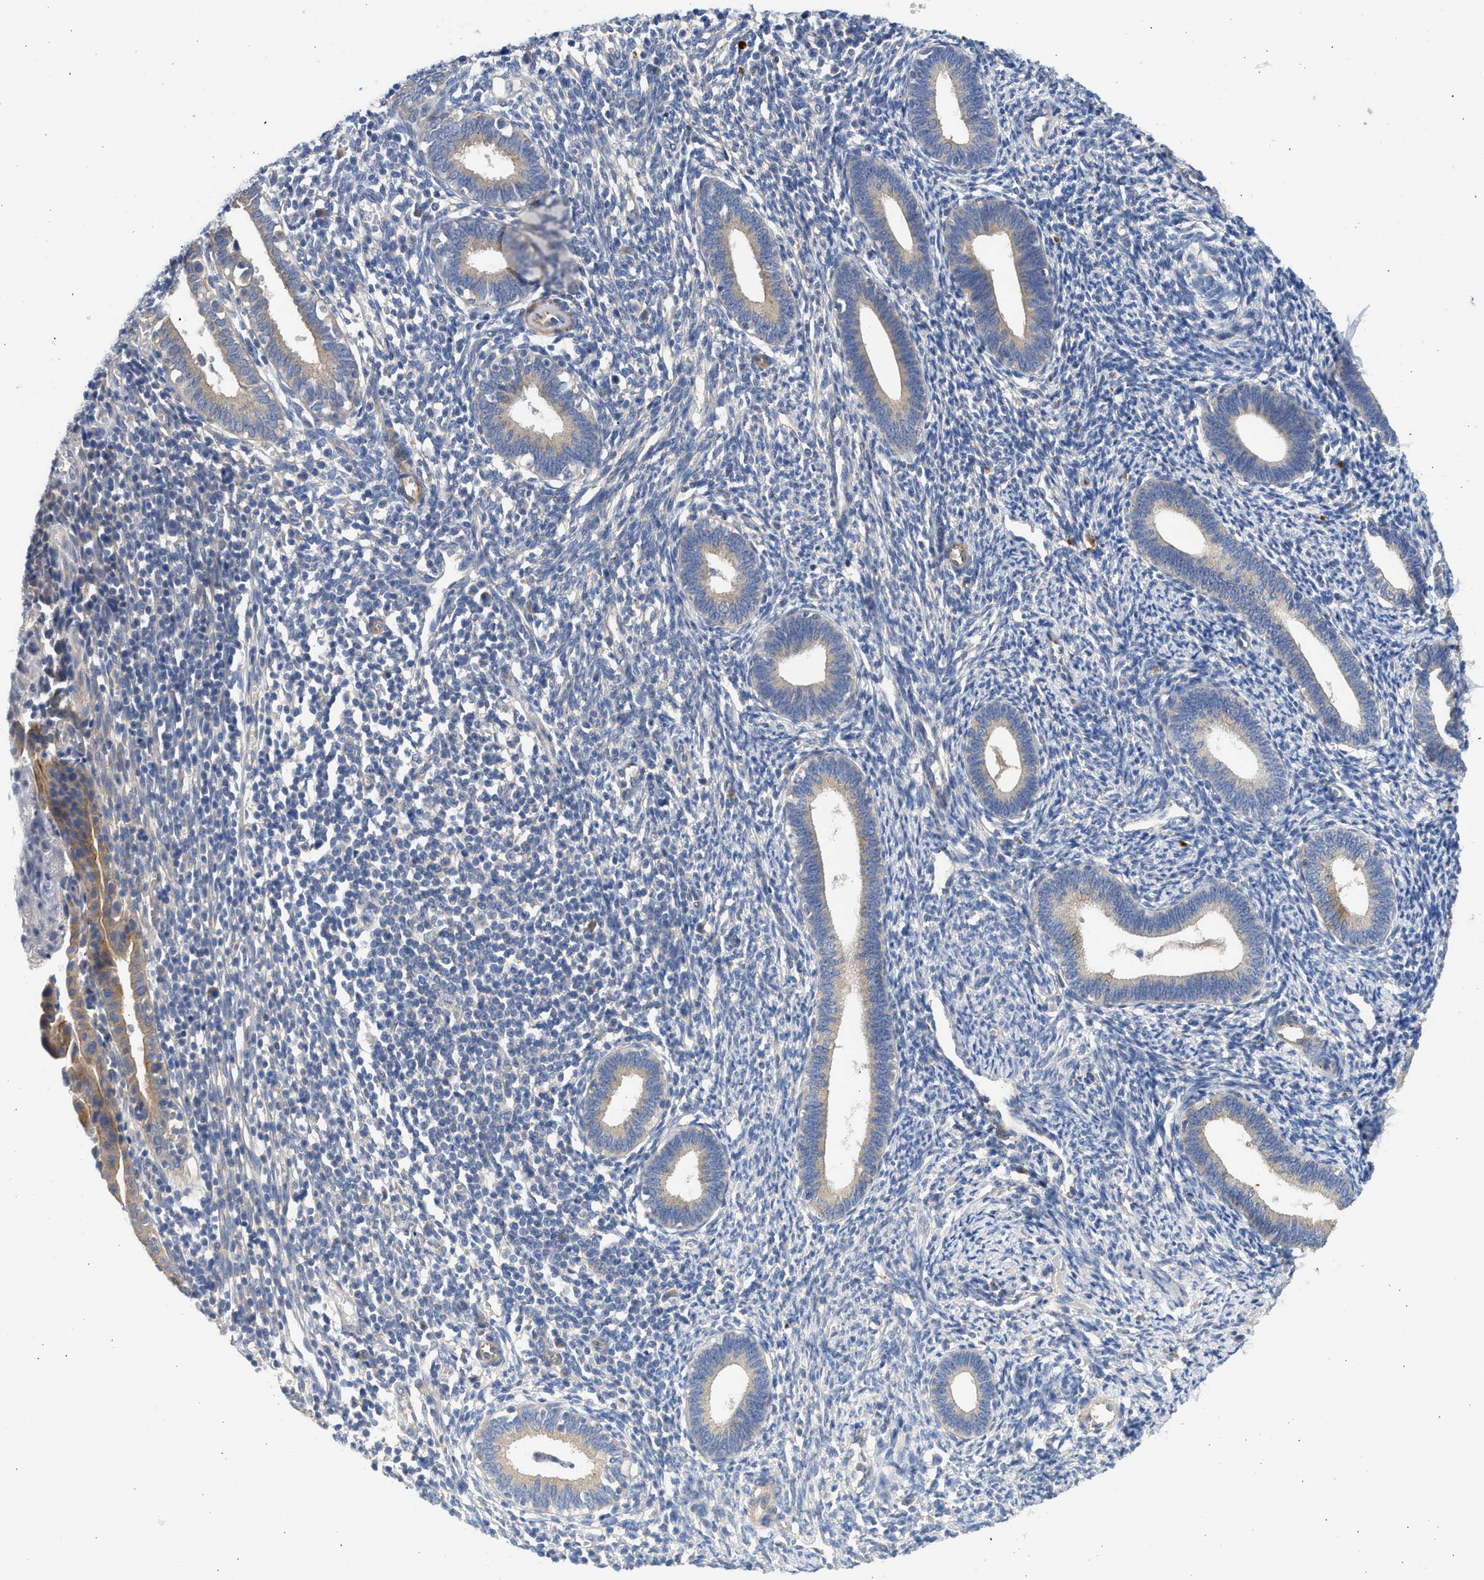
{"staining": {"intensity": "negative", "quantity": "none", "location": "none"}, "tissue": "endometrium", "cell_type": "Cells in endometrial stroma", "image_type": "normal", "snomed": [{"axis": "morphology", "description": "Normal tissue, NOS"}, {"axis": "topography", "description": "Endometrium"}], "caption": "High magnification brightfield microscopy of normal endometrium stained with DAB (3,3'-diaminobenzidine) (brown) and counterstained with hematoxylin (blue): cells in endometrial stroma show no significant staining. (Immunohistochemistry, brightfield microscopy, high magnification).", "gene": "CSRNP2", "patient": {"sex": "female", "age": 41}}